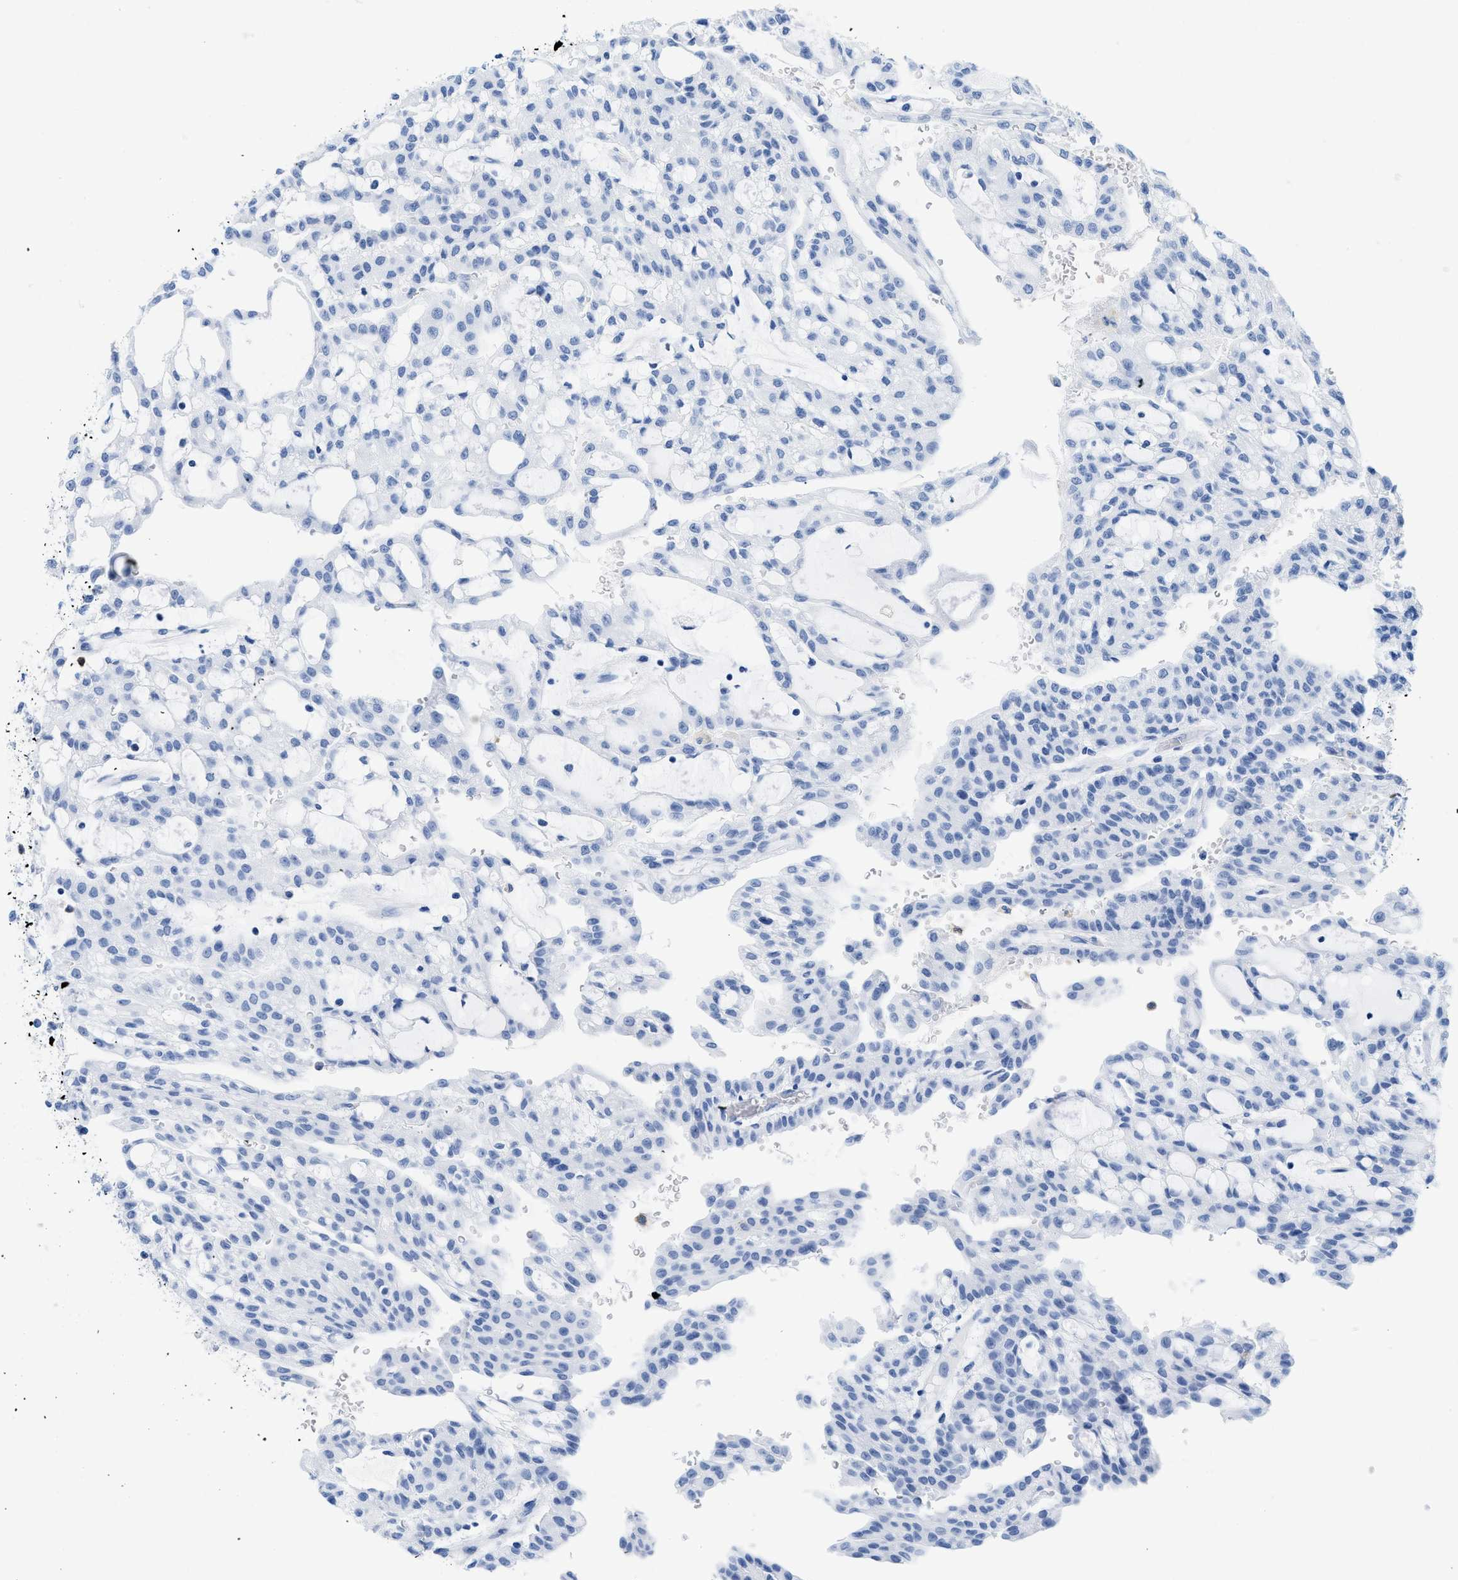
{"staining": {"intensity": "negative", "quantity": "none", "location": "none"}, "tissue": "renal cancer", "cell_type": "Tumor cells", "image_type": "cancer", "snomed": [{"axis": "morphology", "description": "Adenocarcinoma, NOS"}, {"axis": "topography", "description": "Kidney"}], "caption": "Human renal adenocarcinoma stained for a protein using immunohistochemistry exhibits no staining in tumor cells.", "gene": "CR1", "patient": {"sex": "male", "age": 63}}